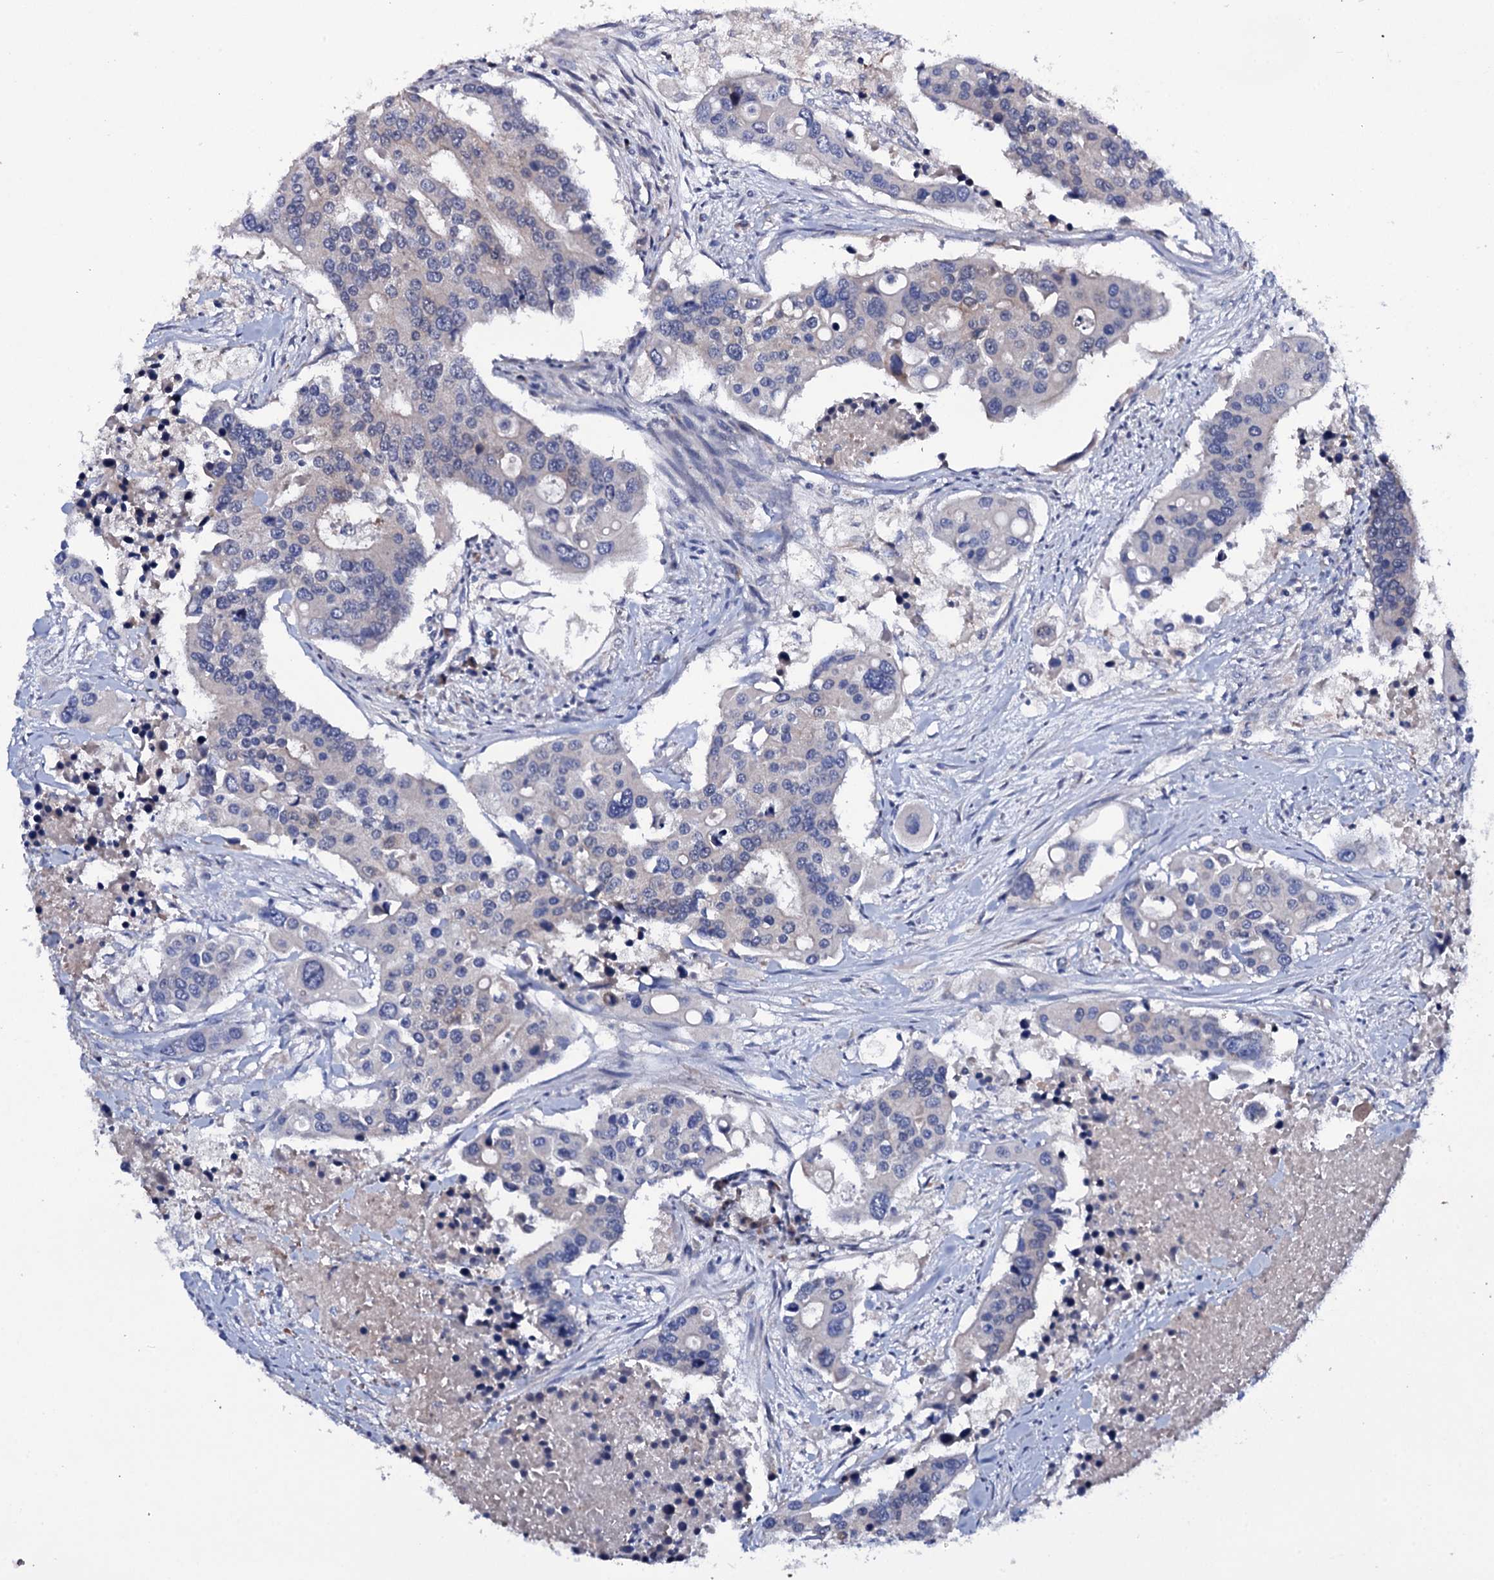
{"staining": {"intensity": "negative", "quantity": "none", "location": "none"}, "tissue": "colorectal cancer", "cell_type": "Tumor cells", "image_type": "cancer", "snomed": [{"axis": "morphology", "description": "Adenocarcinoma, NOS"}, {"axis": "topography", "description": "Colon"}], "caption": "Immunohistochemistry of human adenocarcinoma (colorectal) demonstrates no positivity in tumor cells.", "gene": "BCL2L14", "patient": {"sex": "male", "age": 77}}